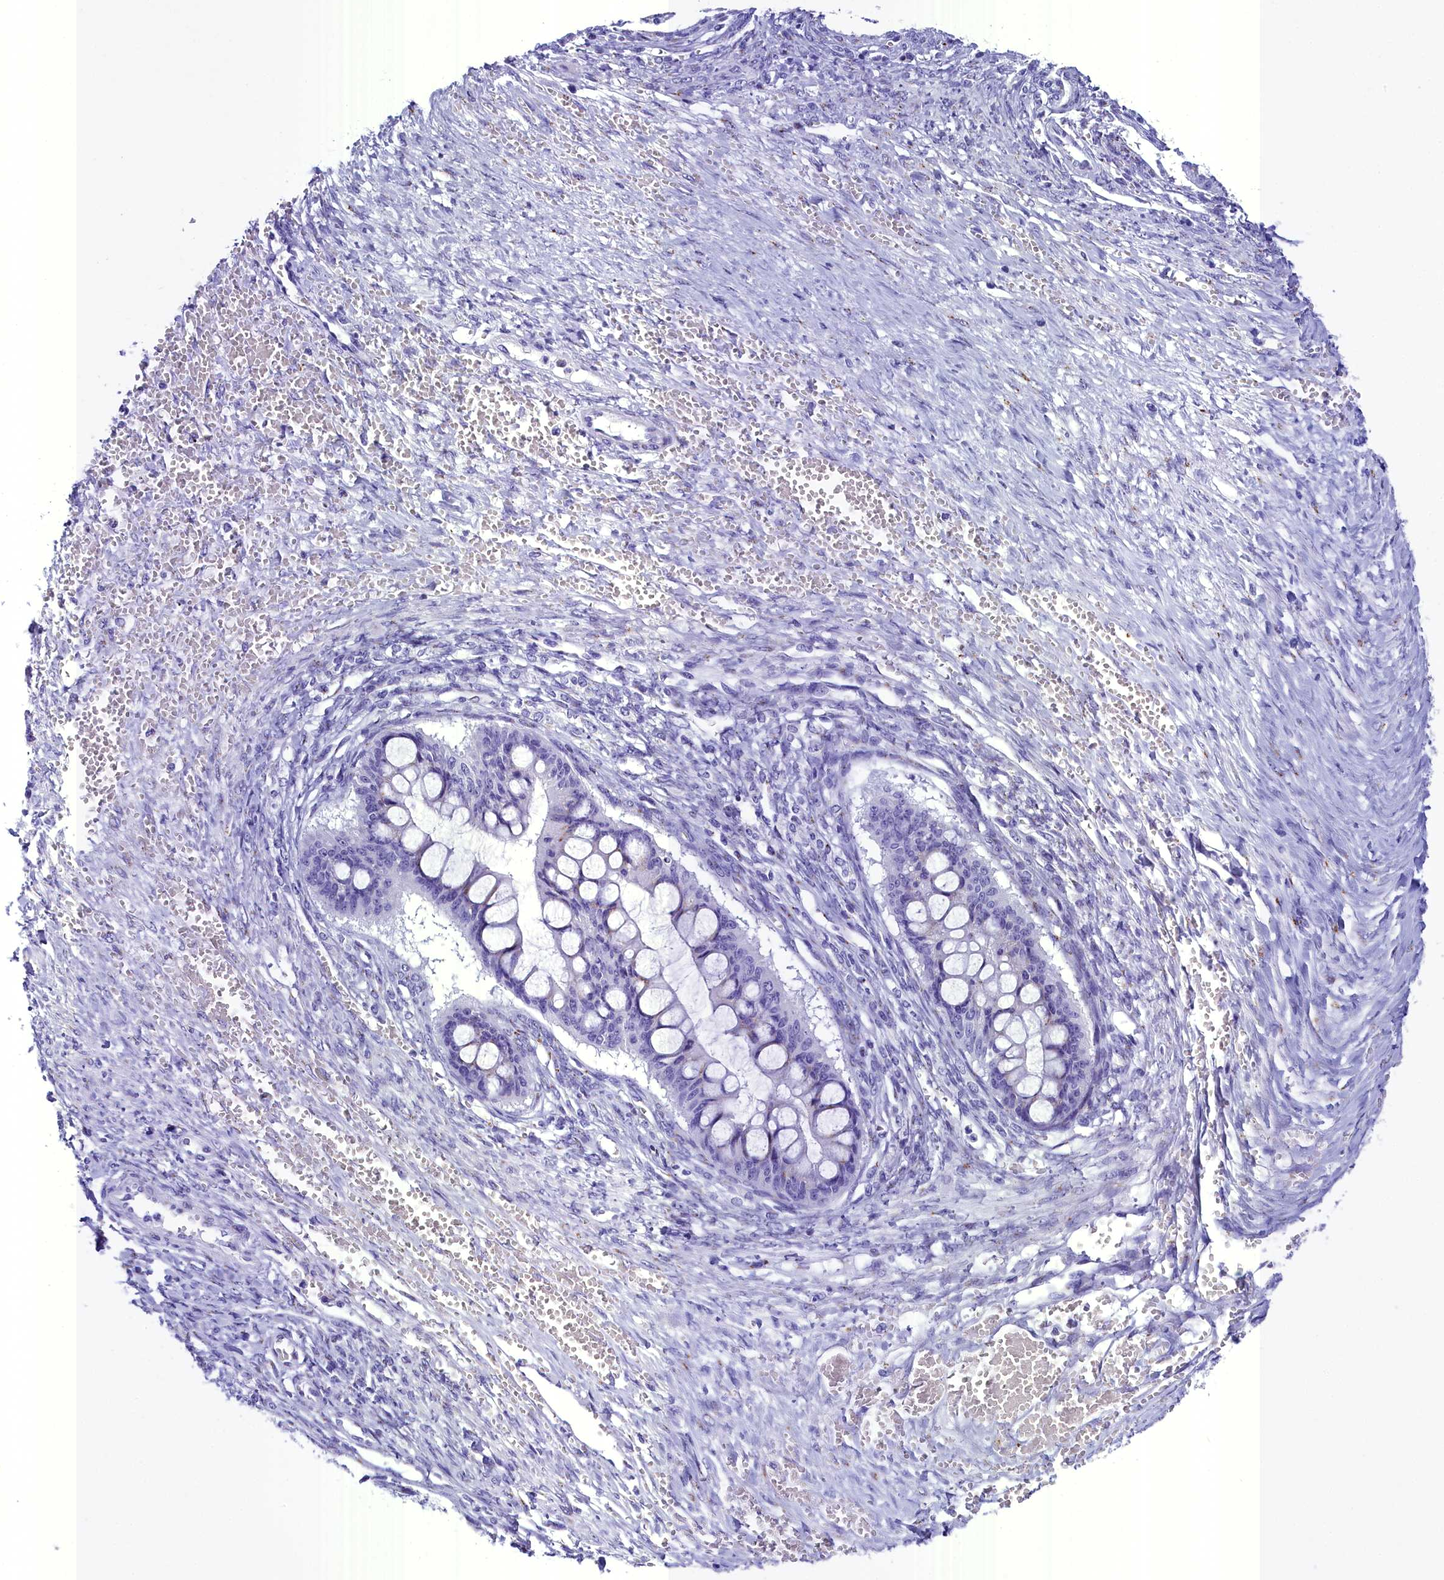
{"staining": {"intensity": "negative", "quantity": "none", "location": "none"}, "tissue": "ovarian cancer", "cell_type": "Tumor cells", "image_type": "cancer", "snomed": [{"axis": "morphology", "description": "Cystadenocarcinoma, mucinous, NOS"}, {"axis": "topography", "description": "Ovary"}], "caption": "Mucinous cystadenocarcinoma (ovarian) was stained to show a protein in brown. There is no significant staining in tumor cells.", "gene": "AP3B2", "patient": {"sex": "female", "age": 73}}